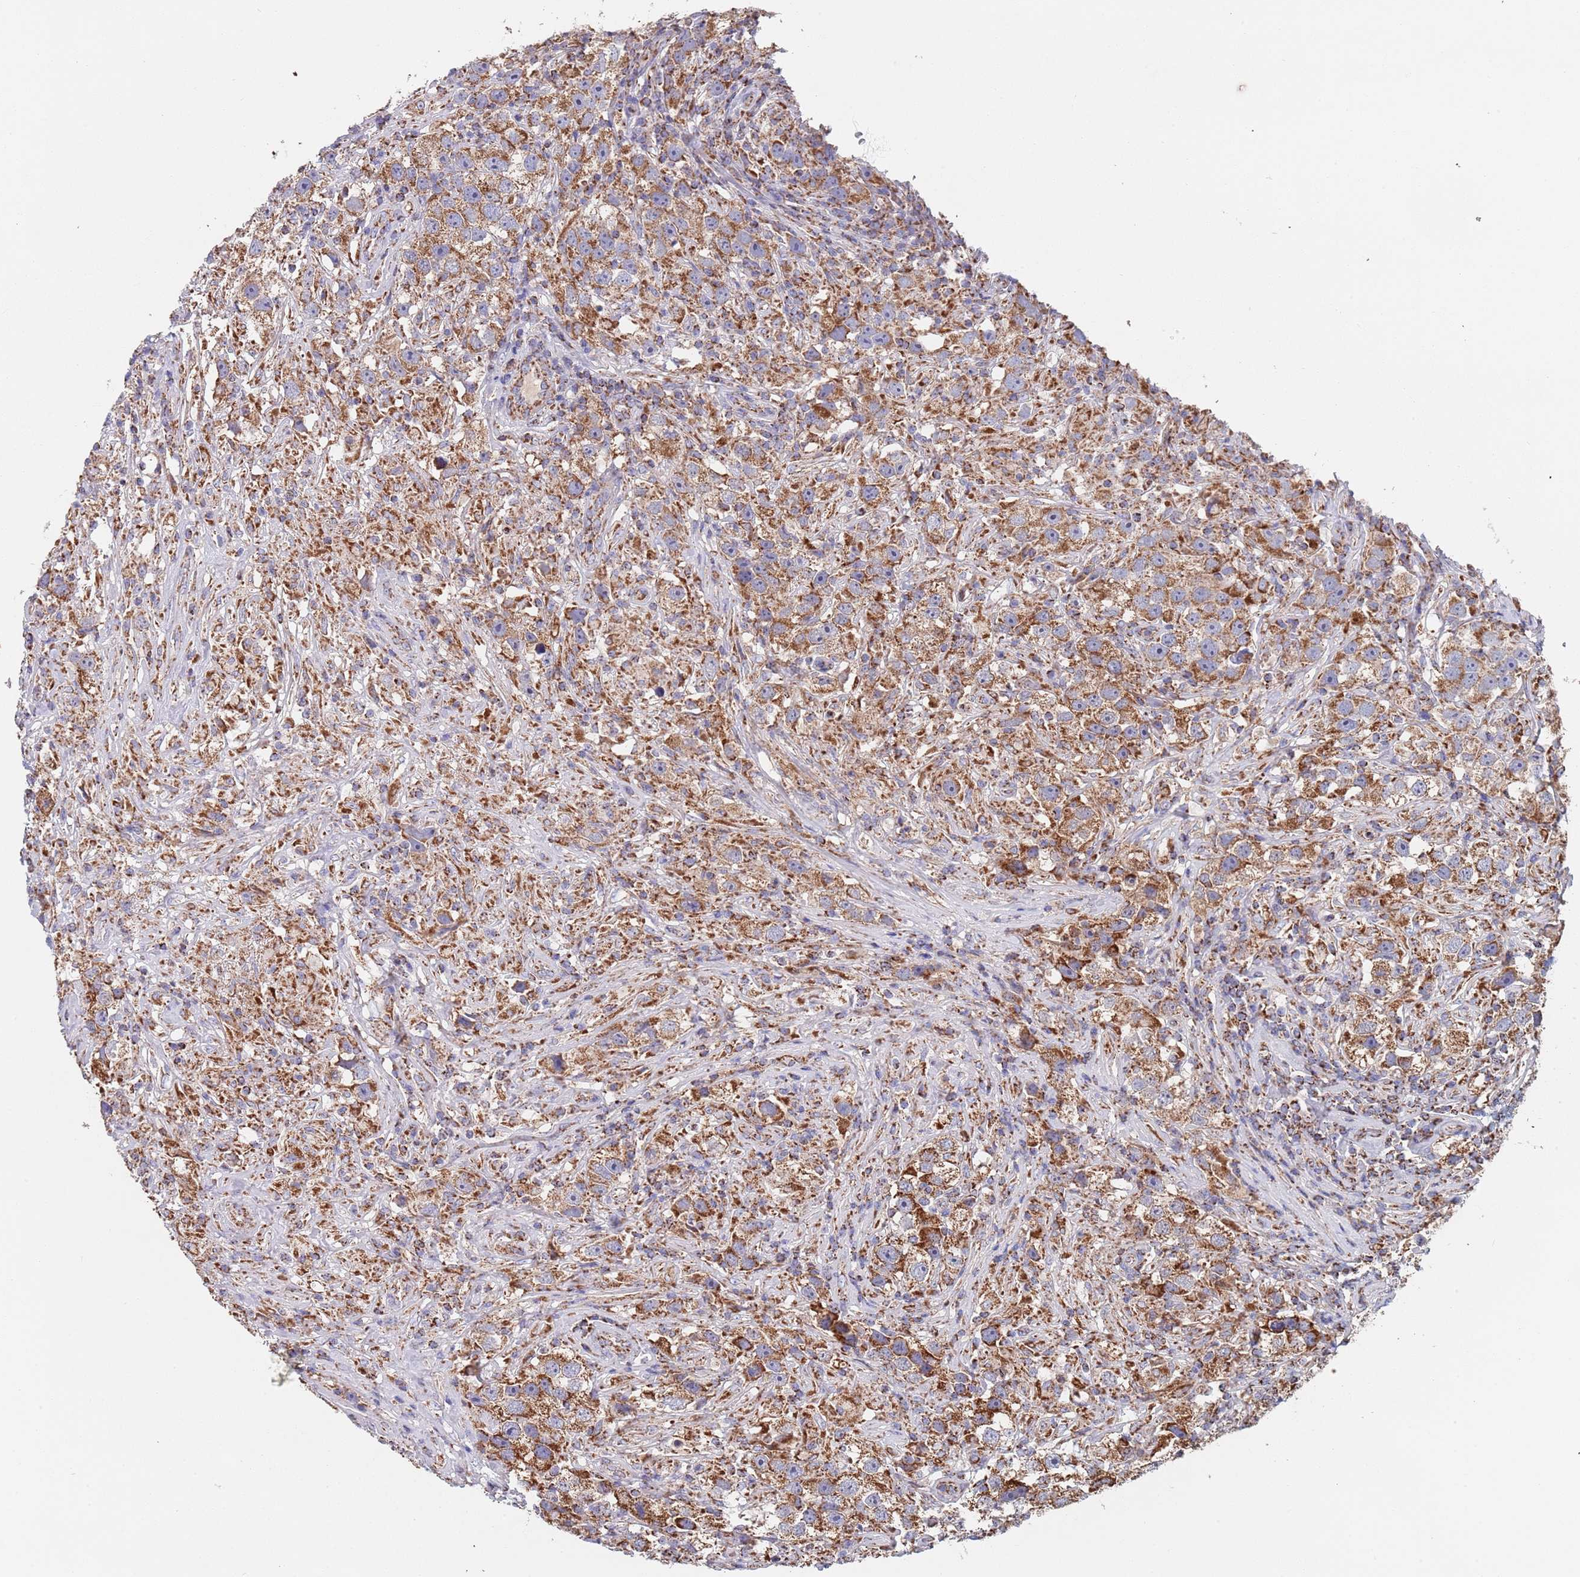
{"staining": {"intensity": "moderate", "quantity": ">75%", "location": "cytoplasmic/membranous"}, "tissue": "testis cancer", "cell_type": "Tumor cells", "image_type": "cancer", "snomed": [{"axis": "morphology", "description": "Seminoma, NOS"}, {"axis": "topography", "description": "Testis"}], "caption": "An immunohistochemistry (IHC) micrograph of neoplastic tissue is shown. Protein staining in brown shows moderate cytoplasmic/membranous positivity in seminoma (testis) within tumor cells.", "gene": "PGP", "patient": {"sex": "male", "age": 49}}